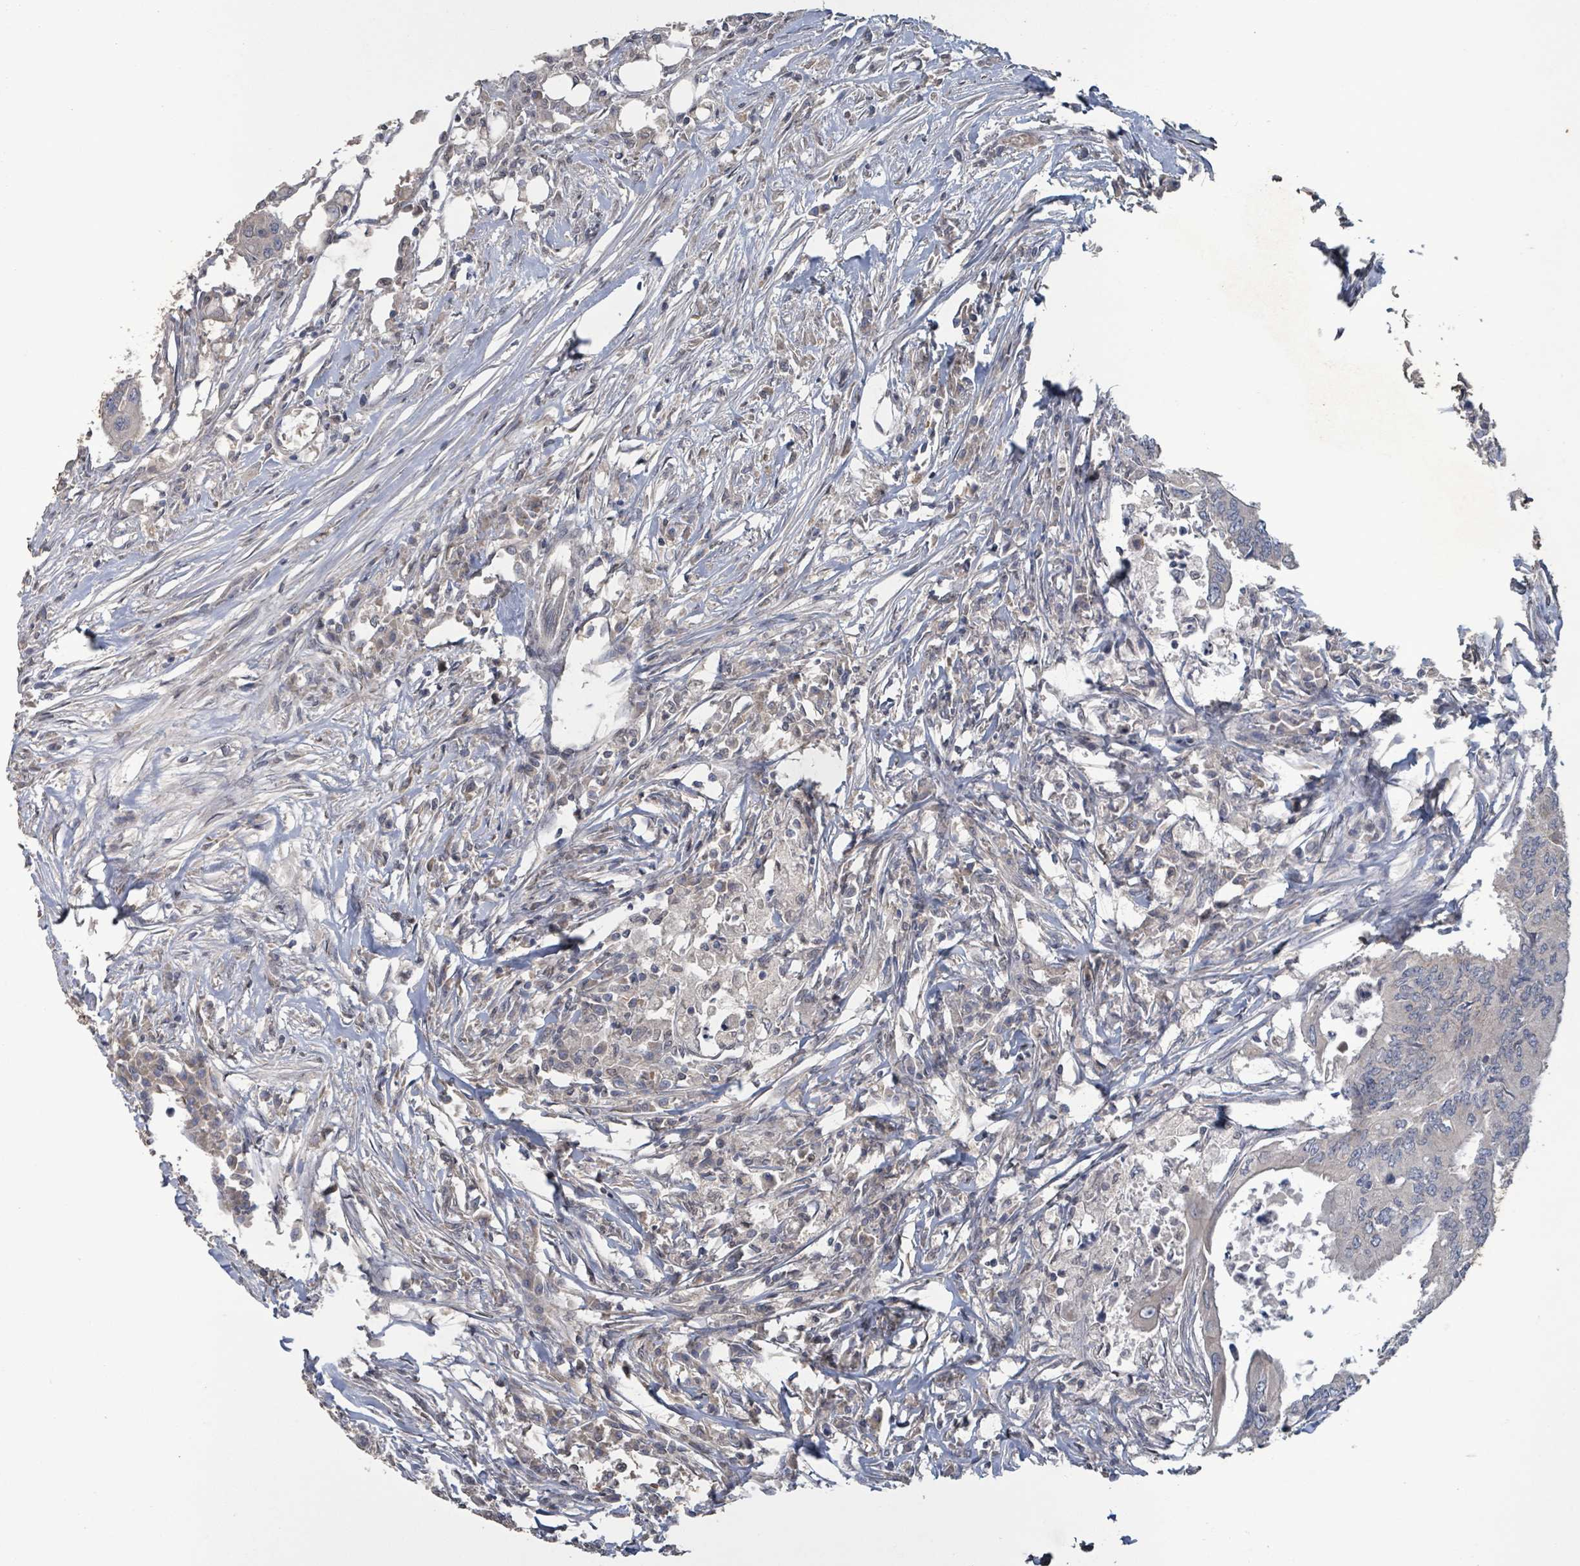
{"staining": {"intensity": "negative", "quantity": "none", "location": "none"}, "tissue": "colorectal cancer", "cell_type": "Tumor cells", "image_type": "cancer", "snomed": [{"axis": "morphology", "description": "Adenocarcinoma, NOS"}, {"axis": "topography", "description": "Colon"}], "caption": "An immunohistochemistry histopathology image of adenocarcinoma (colorectal) is shown. There is no staining in tumor cells of adenocarcinoma (colorectal). (Brightfield microscopy of DAB immunohistochemistry (IHC) at high magnification).", "gene": "GRM8", "patient": {"sex": "male", "age": 71}}